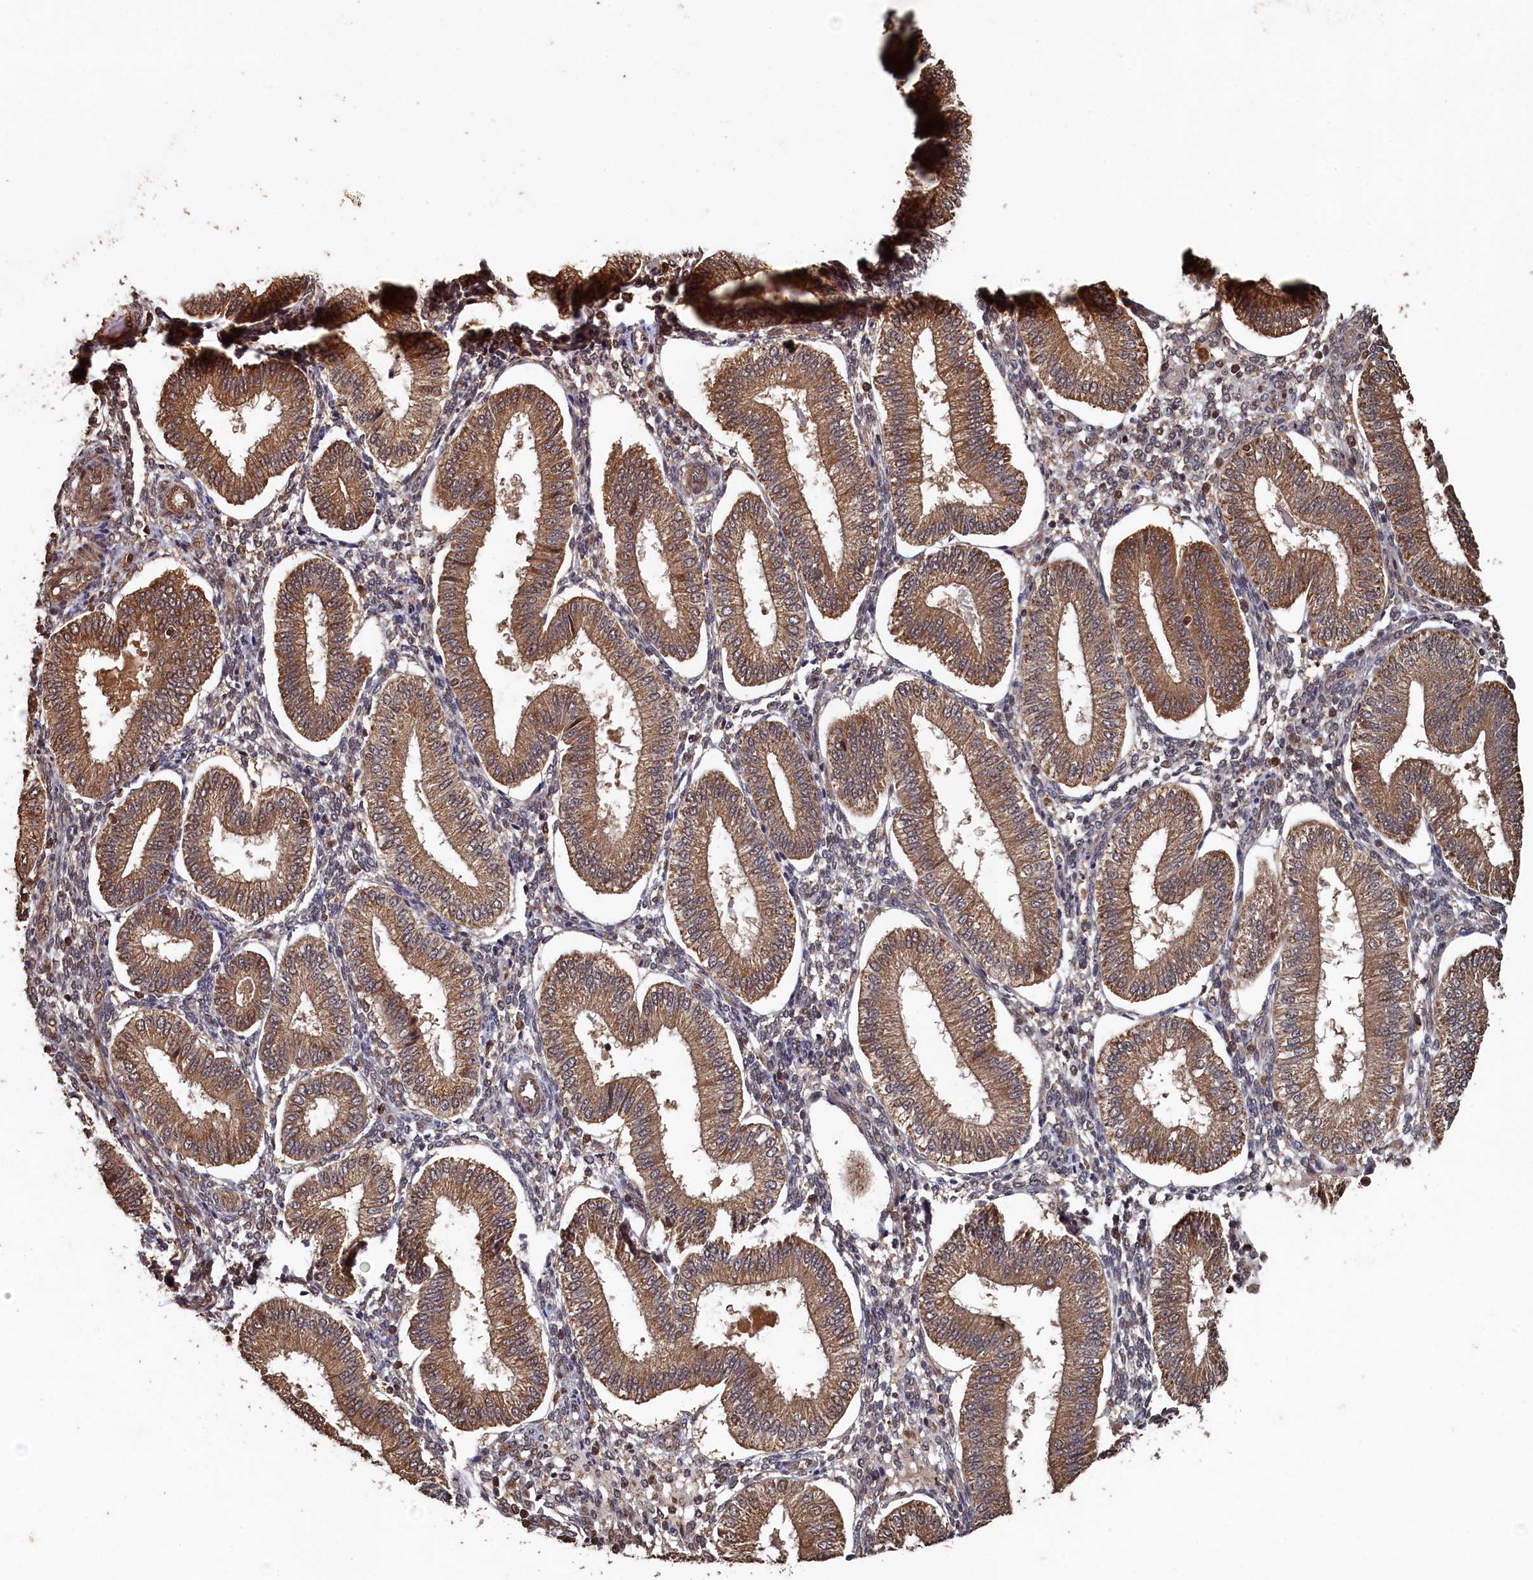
{"staining": {"intensity": "moderate", "quantity": "25%-75%", "location": "cytoplasmic/membranous"}, "tissue": "endometrium", "cell_type": "Cells in endometrial stroma", "image_type": "normal", "snomed": [{"axis": "morphology", "description": "Normal tissue, NOS"}, {"axis": "topography", "description": "Endometrium"}], "caption": "A medium amount of moderate cytoplasmic/membranous positivity is present in about 25%-75% of cells in endometrial stroma in benign endometrium. (DAB = brown stain, brightfield microscopy at high magnification).", "gene": "PIGN", "patient": {"sex": "female", "age": 39}}